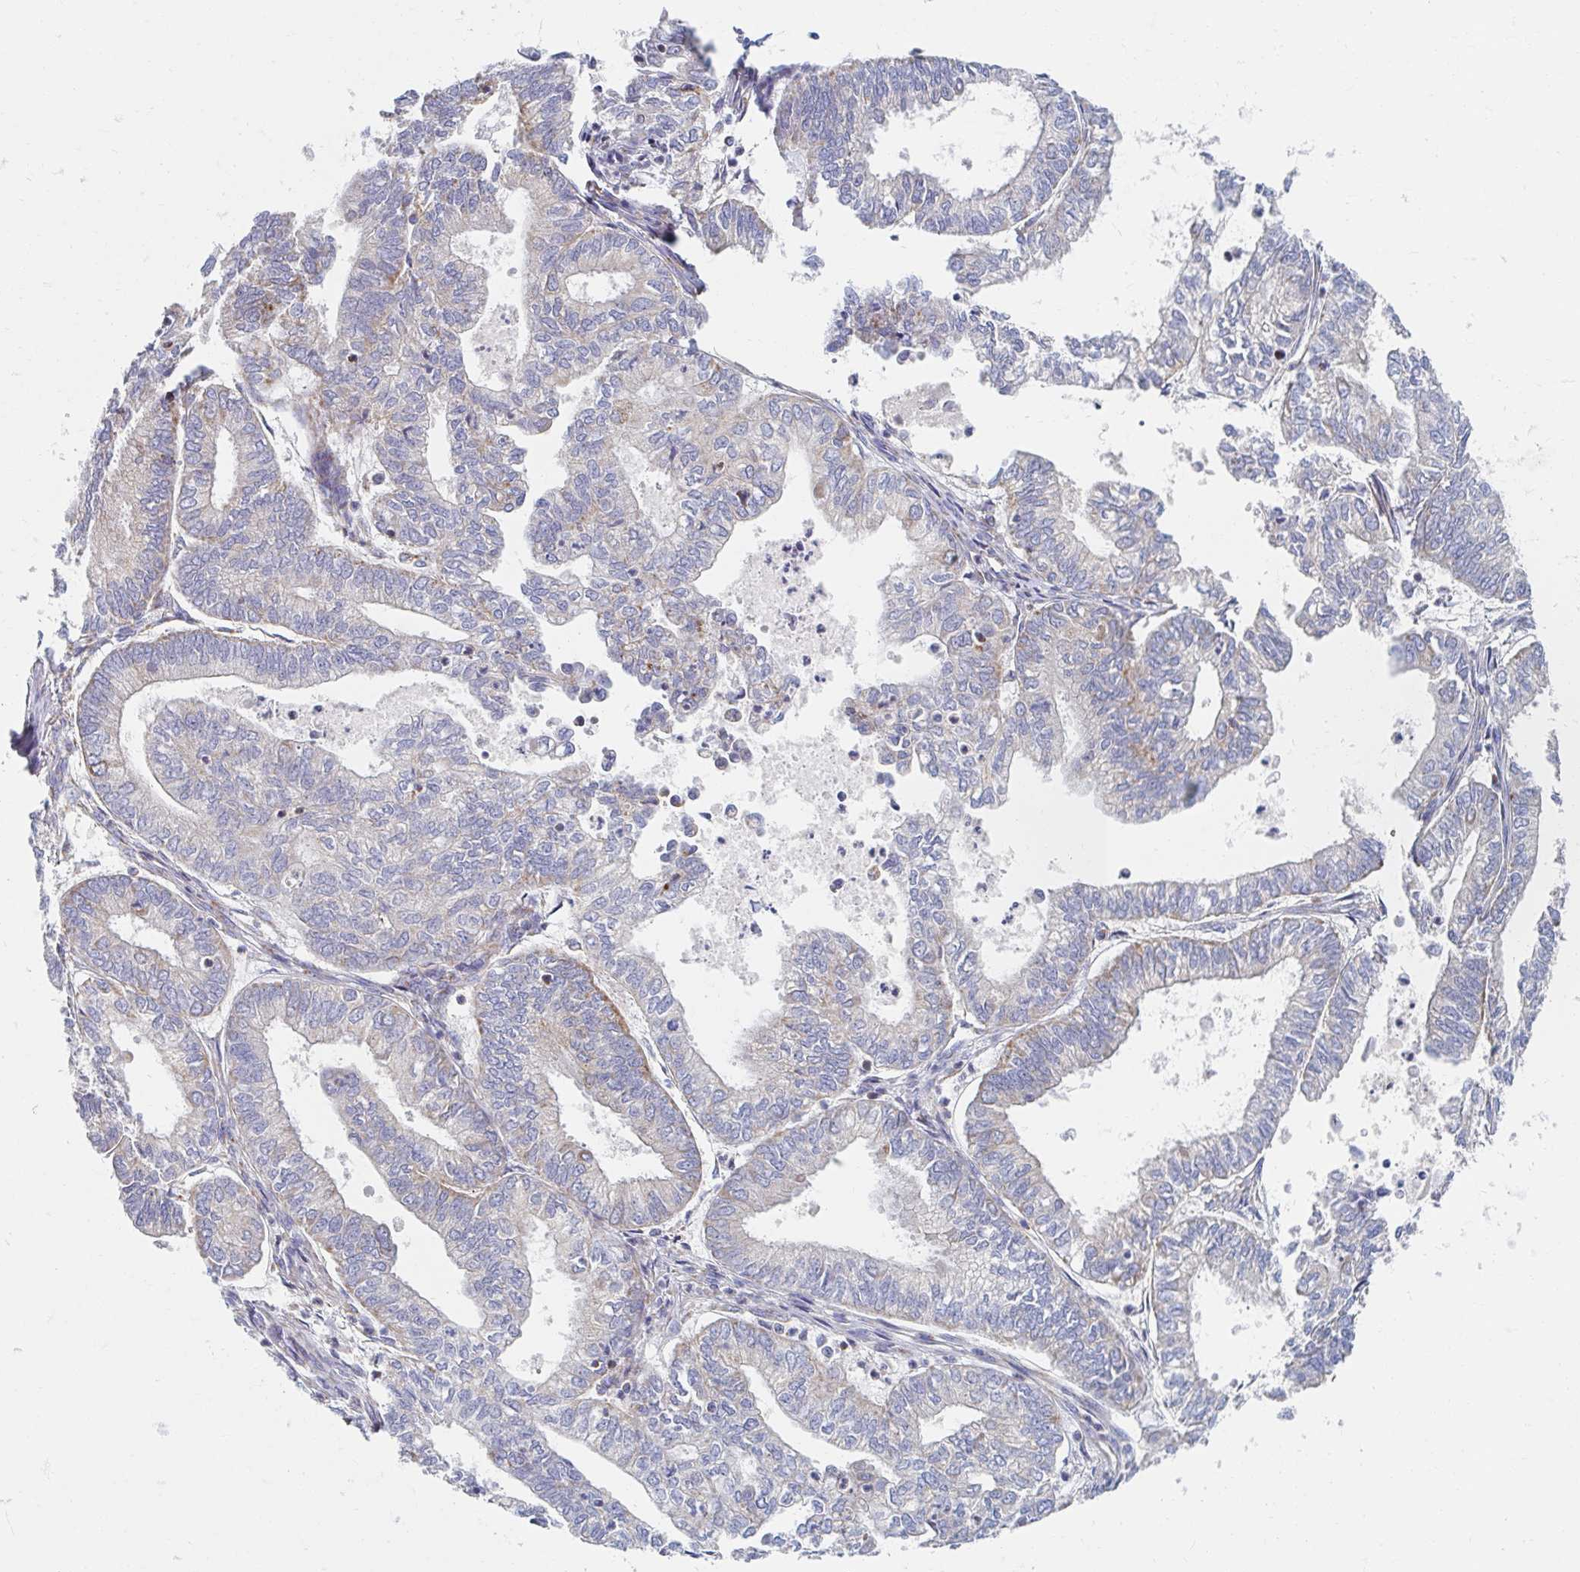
{"staining": {"intensity": "weak", "quantity": "<25%", "location": "cytoplasmic/membranous"}, "tissue": "ovarian cancer", "cell_type": "Tumor cells", "image_type": "cancer", "snomed": [{"axis": "morphology", "description": "Carcinoma, endometroid"}, {"axis": "topography", "description": "Ovary"}], "caption": "Immunohistochemistry of endometroid carcinoma (ovarian) reveals no positivity in tumor cells.", "gene": "MAVS", "patient": {"sex": "female", "age": 64}}